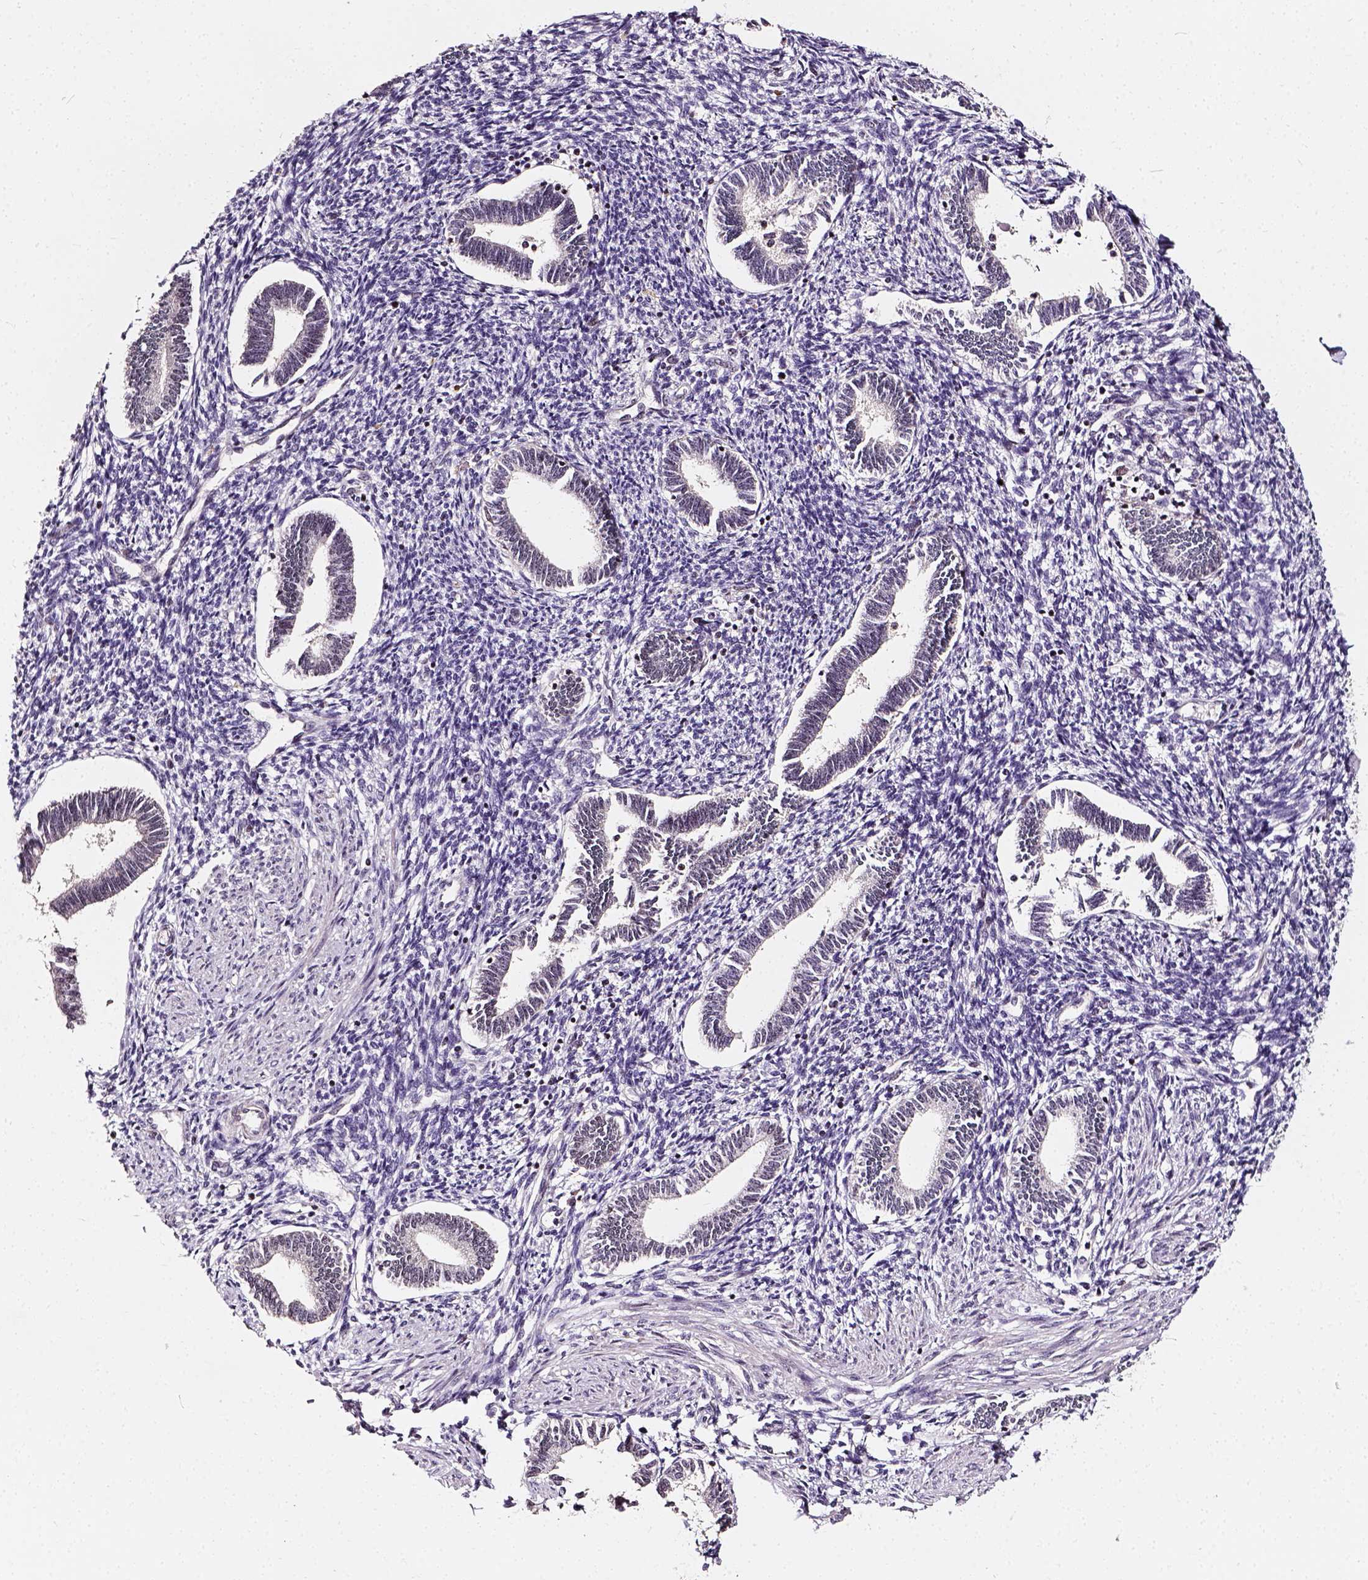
{"staining": {"intensity": "weak", "quantity": "25%-75%", "location": "nuclear"}, "tissue": "endometrium", "cell_type": "Cells in endometrial stroma", "image_type": "normal", "snomed": [{"axis": "morphology", "description": "Normal tissue, NOS"}, {"axis": "topography", "description": "Endometrium"}], "caption": "This micrograph exhibits immunohistochemistry staining of normal endometrium, with low weak nuclear staining in about 25%-75% of cells in endometrial stroma.", "gene": "NACC1", "patient": {"sex": "female", "age": 42}}